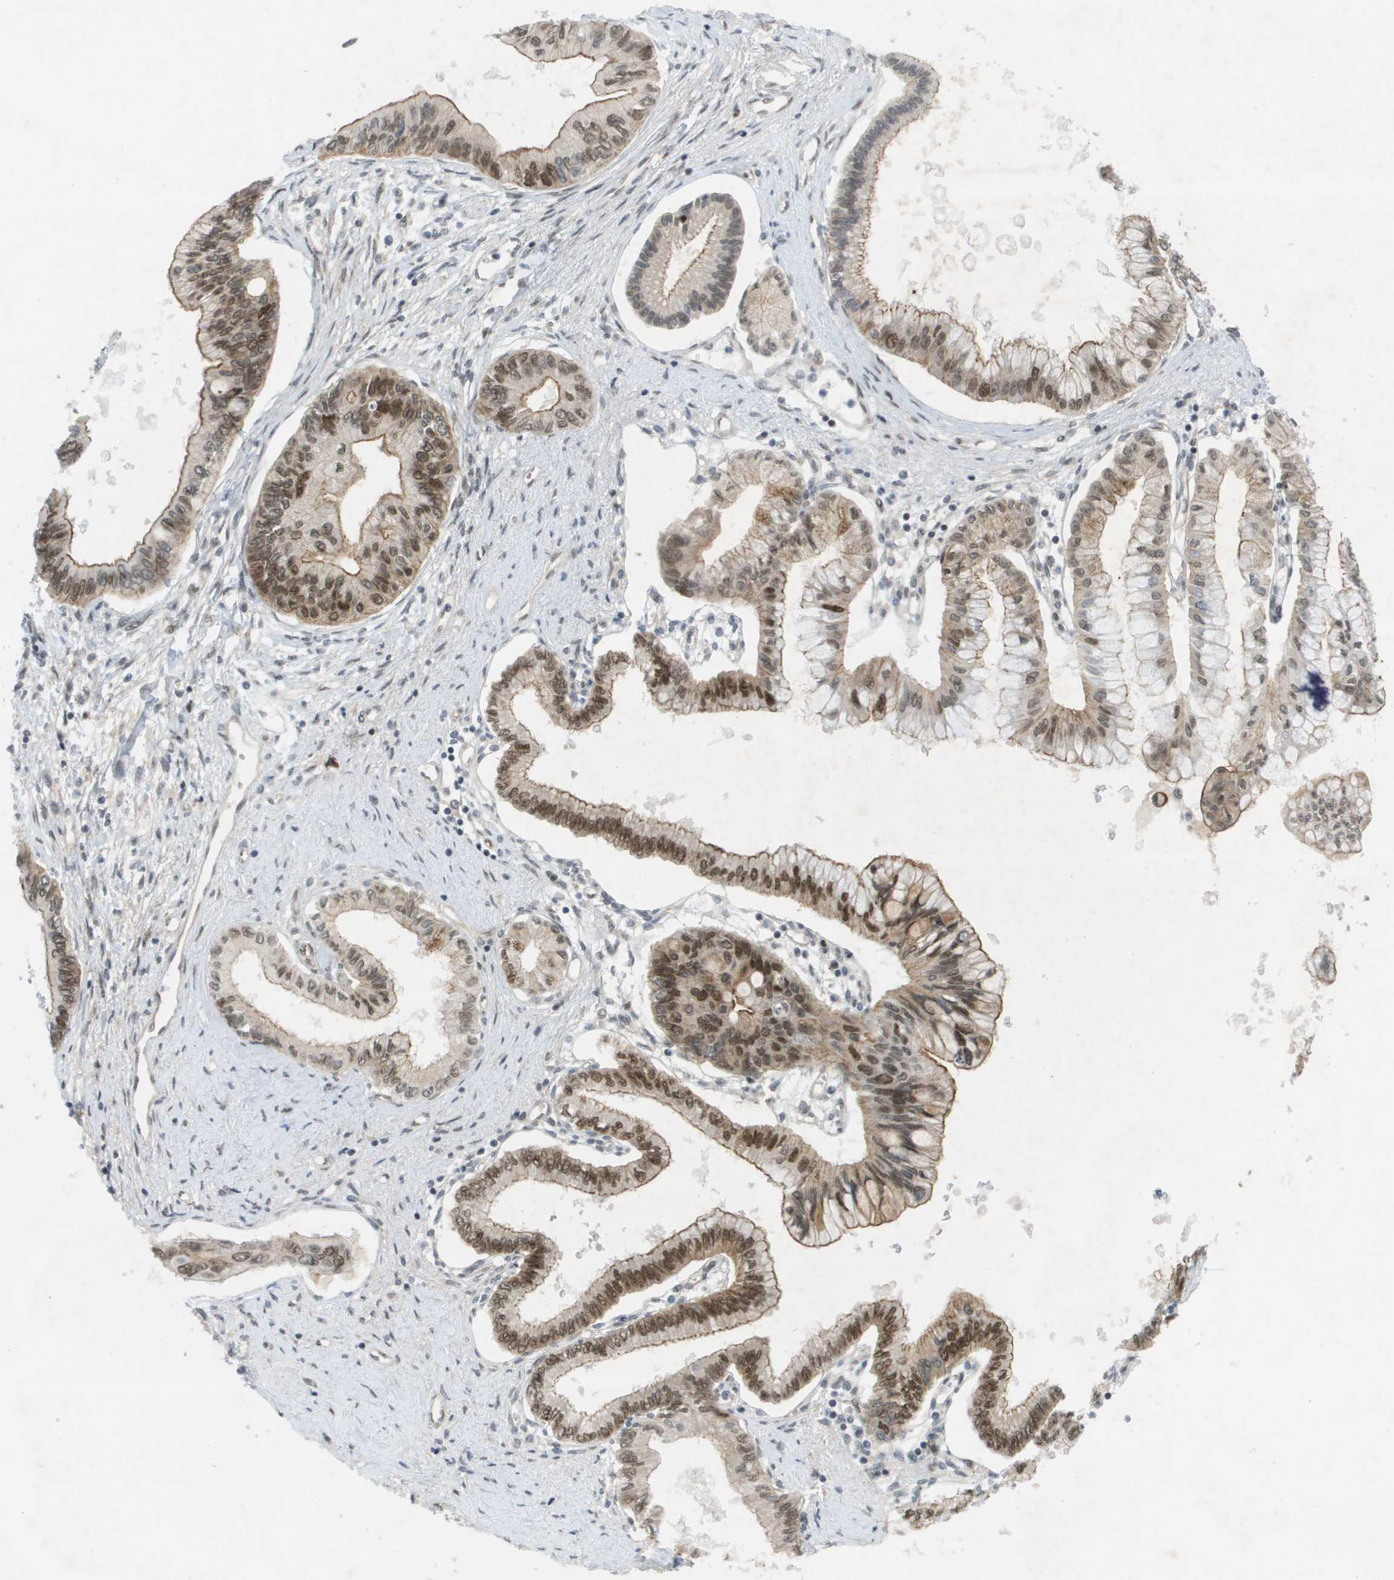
{"staining": {"intensity": "moderate", "quantity": ">75%", "location": "cytoplasmic/membranous,nuclear"}, "tissue": "pancreatic cancer", "cell_type": "Tumor cells", "image_type": "cancer", "snomed": [{"axis": "morphology", "description": "Adenocarcinoma, NOS"}, {"axis": "topography", "description": "Pancreas"}], "caption": "About >75% of tumor cells in human pancreatic cancer reveal moderate cytoplasmic/membranous and nuclear protein staining as visualized by brown immunohistochemical staining.", "gene": "CACNB4", "patient": {"sex": "female", "age": 77}}